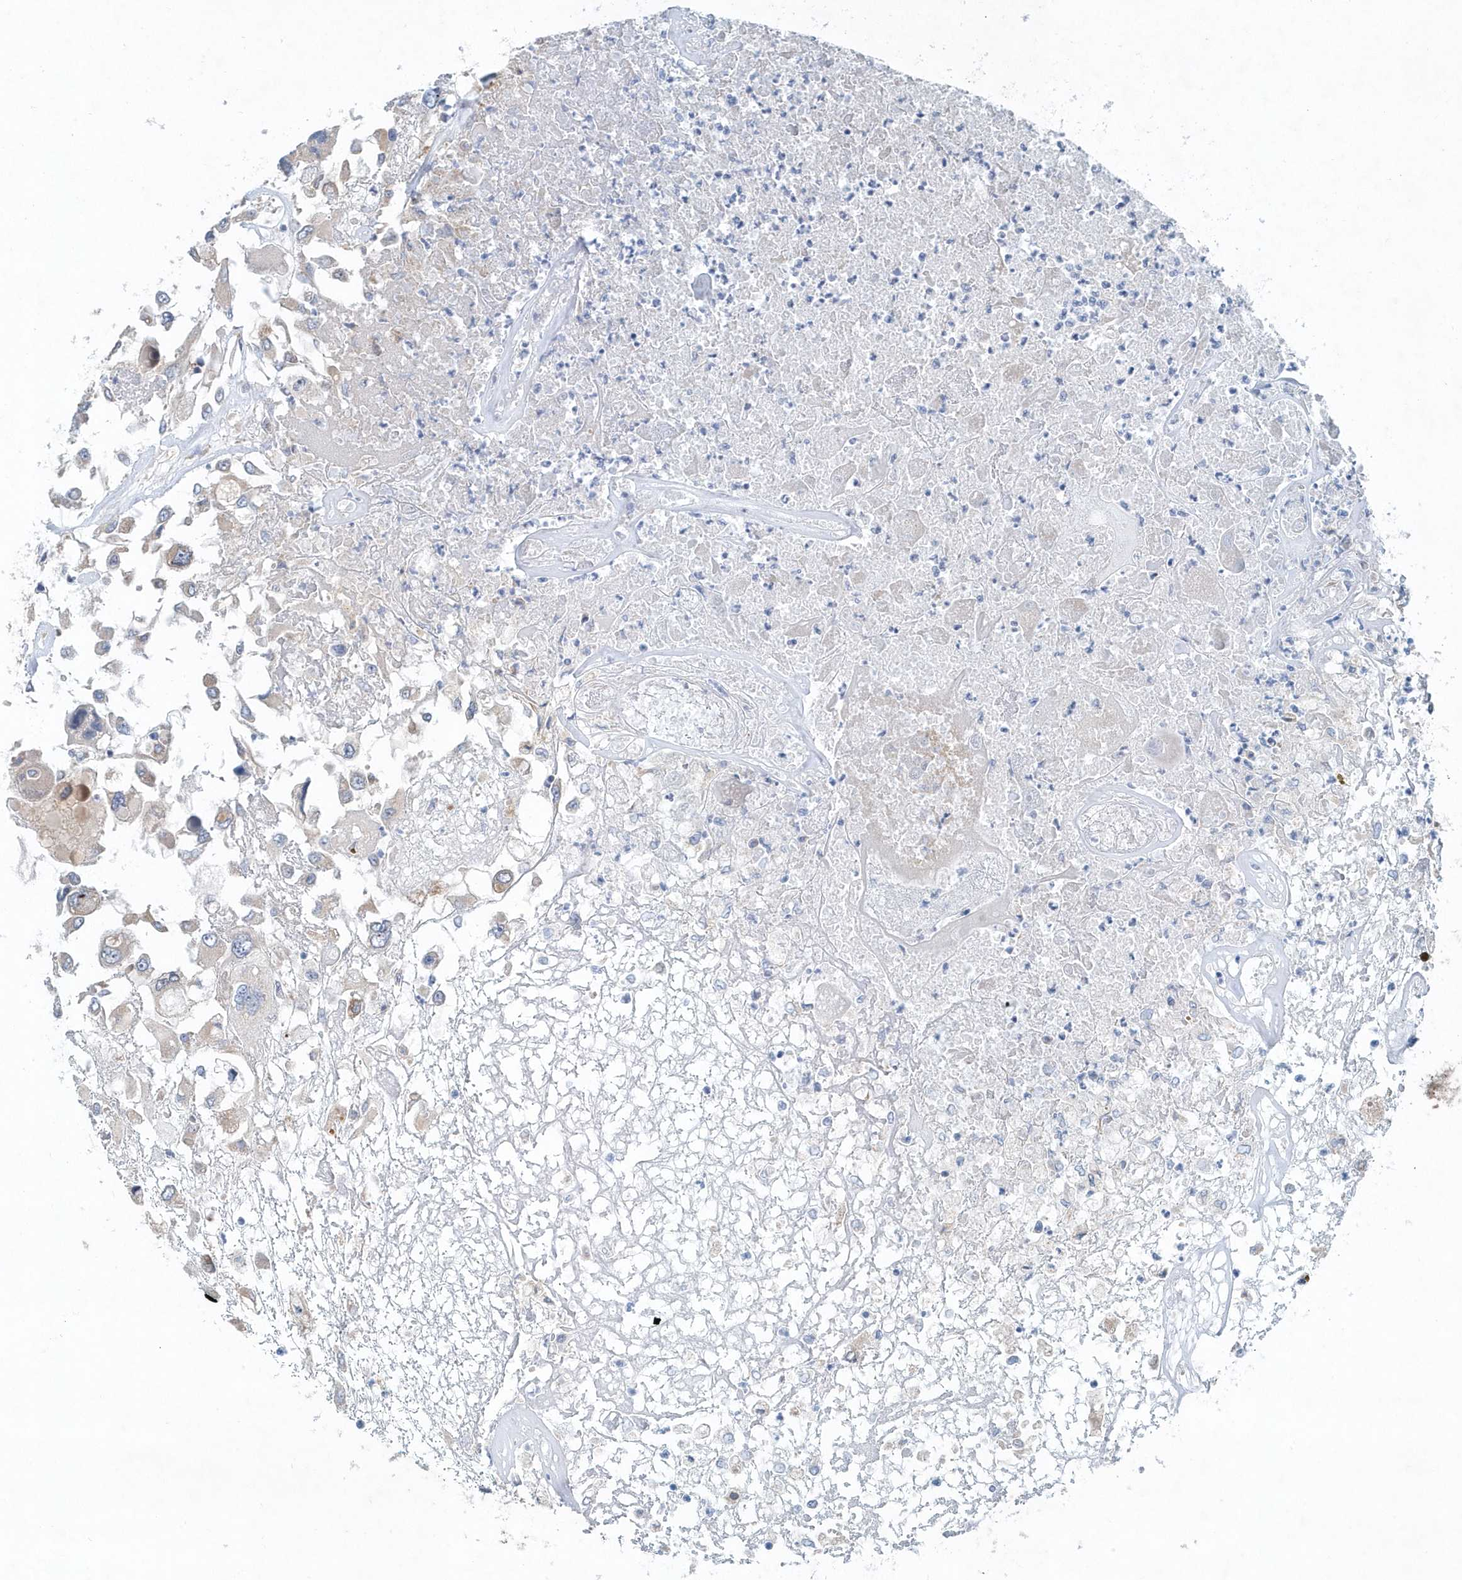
{"staining": {"intensity": "negative", "quantity": "none", "location": "none"}, "tissue": "renal cancer", "cell_type": "Tumor cells", "image_type": "cancer", "snomed": [{"axis": "morphology", "description": "Adenocarcinoma, NOS"}, {"axis": "topography", "description": "Kidney"}], "caption": "Immunohistochemistry (IHC) micrograph of human renal cancer (adenocarcinoma) stained for a protein (brown), which shows no positivity in tumor cells.", "gene": "PFN2", "patient": {"sex": "female", "age": 52}}